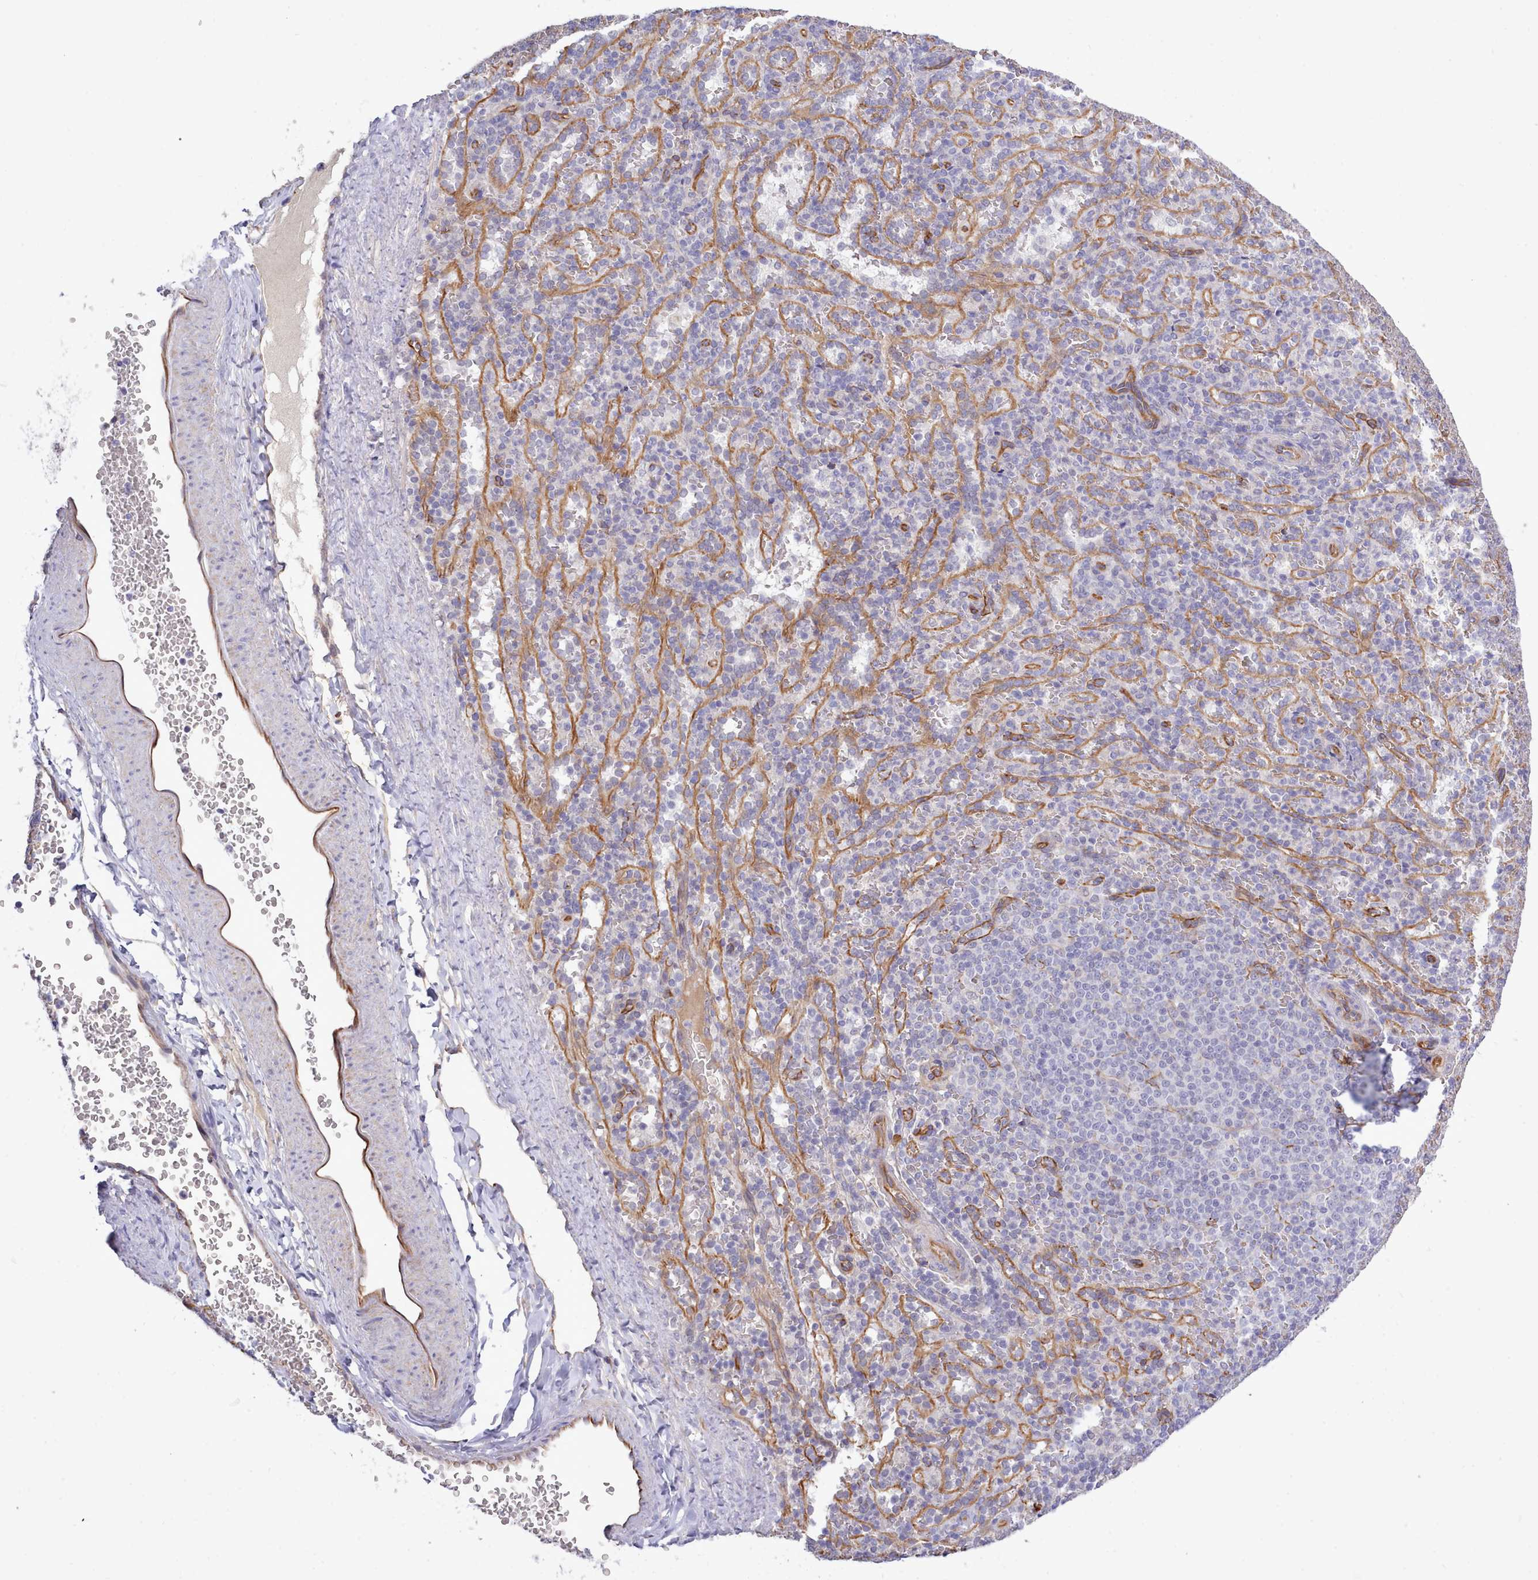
{"staining": {"intensity": "negative", "quantity": "none", "location": "none"}, "tissue": "spleen", "cell_type": "Cells in red pulp", "image_type": "normal", "snomed": [{"axis": "morphology", "description": "Normal tissue, NOS"}, {"axis": "topography", "description": "Spleen"}], "caption": "Immunohistochemistry (IHC) histopathology image of unremarkable spleen: human spleen stained with DAB reveals no significant protein positivity in cells in red pulp. (DAB immunohistochemistry (IHC), high magnification).", "gene": "ZC3H13", "patient": {"sex": "female", "age": 21}}